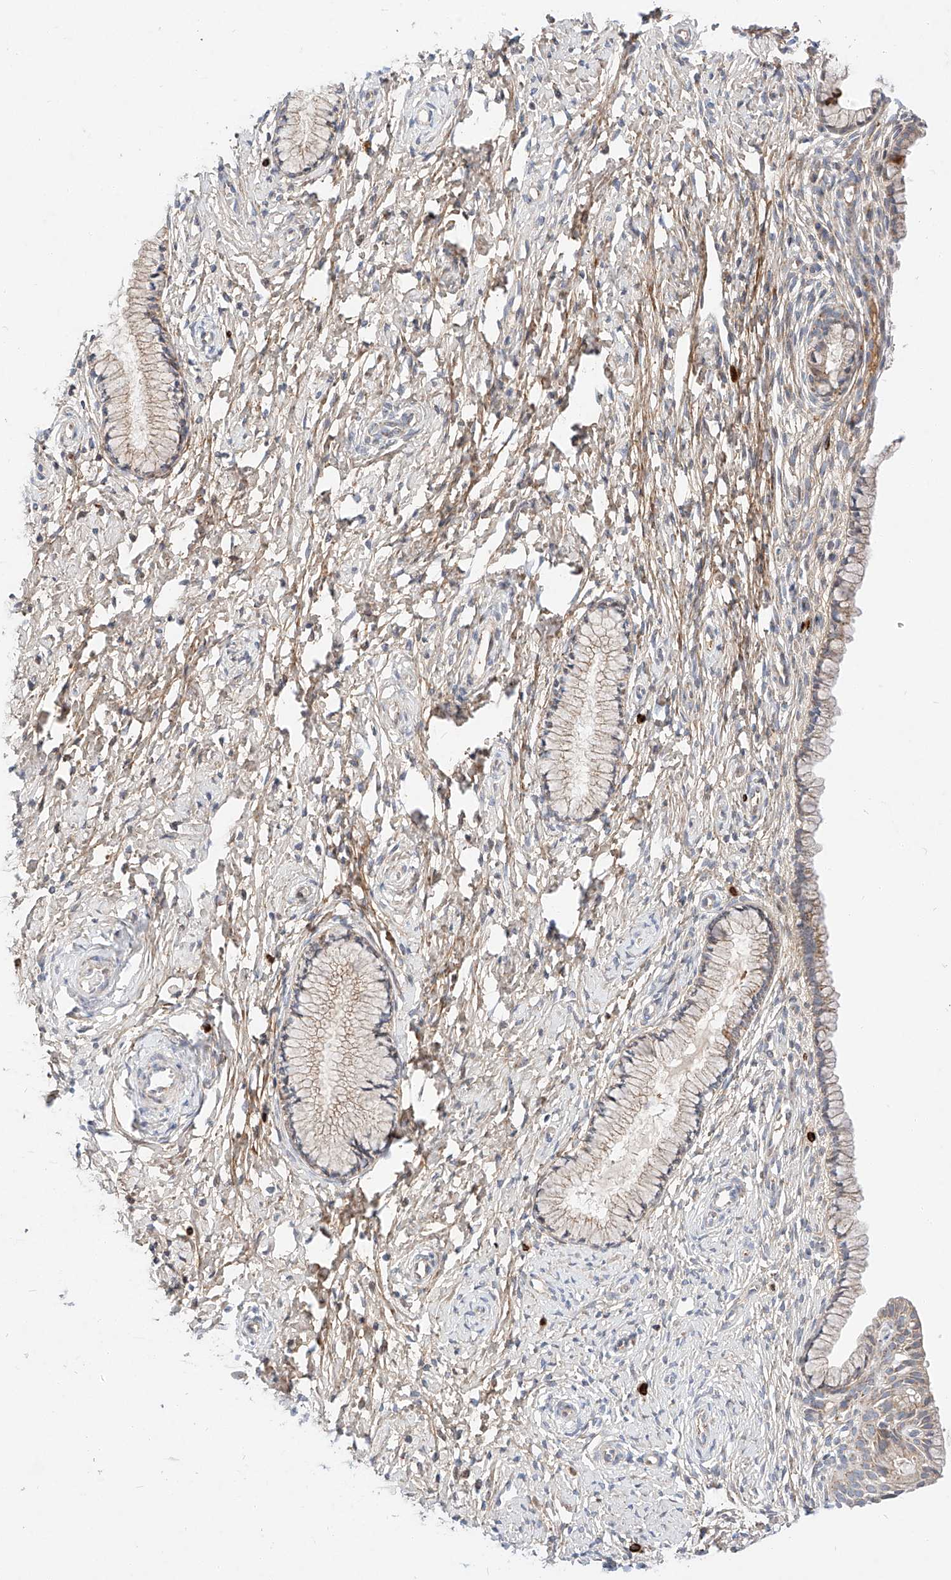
{"staining": {"intensity": "weak", "quantity": "25%-75%", "location": "cytoplasmic/membranous"}, "tissue": "cervix", "cell_type": "Glandular cells", "image_type": "normal", "snomed": [{"axis": "morphology", "description": "Normal tissue, NOS"}, {"axis": "topography", "description": "Cervix"}], "caption": "The photomicrograph reveals immunohistochemical staining of benign cervix. There is weak cytoplasmic/membranous expression is identified in about 25%-75% of glandular cells.", "gene": "OSGEPL1", "patient": {"sex": "female", "age": 33}}